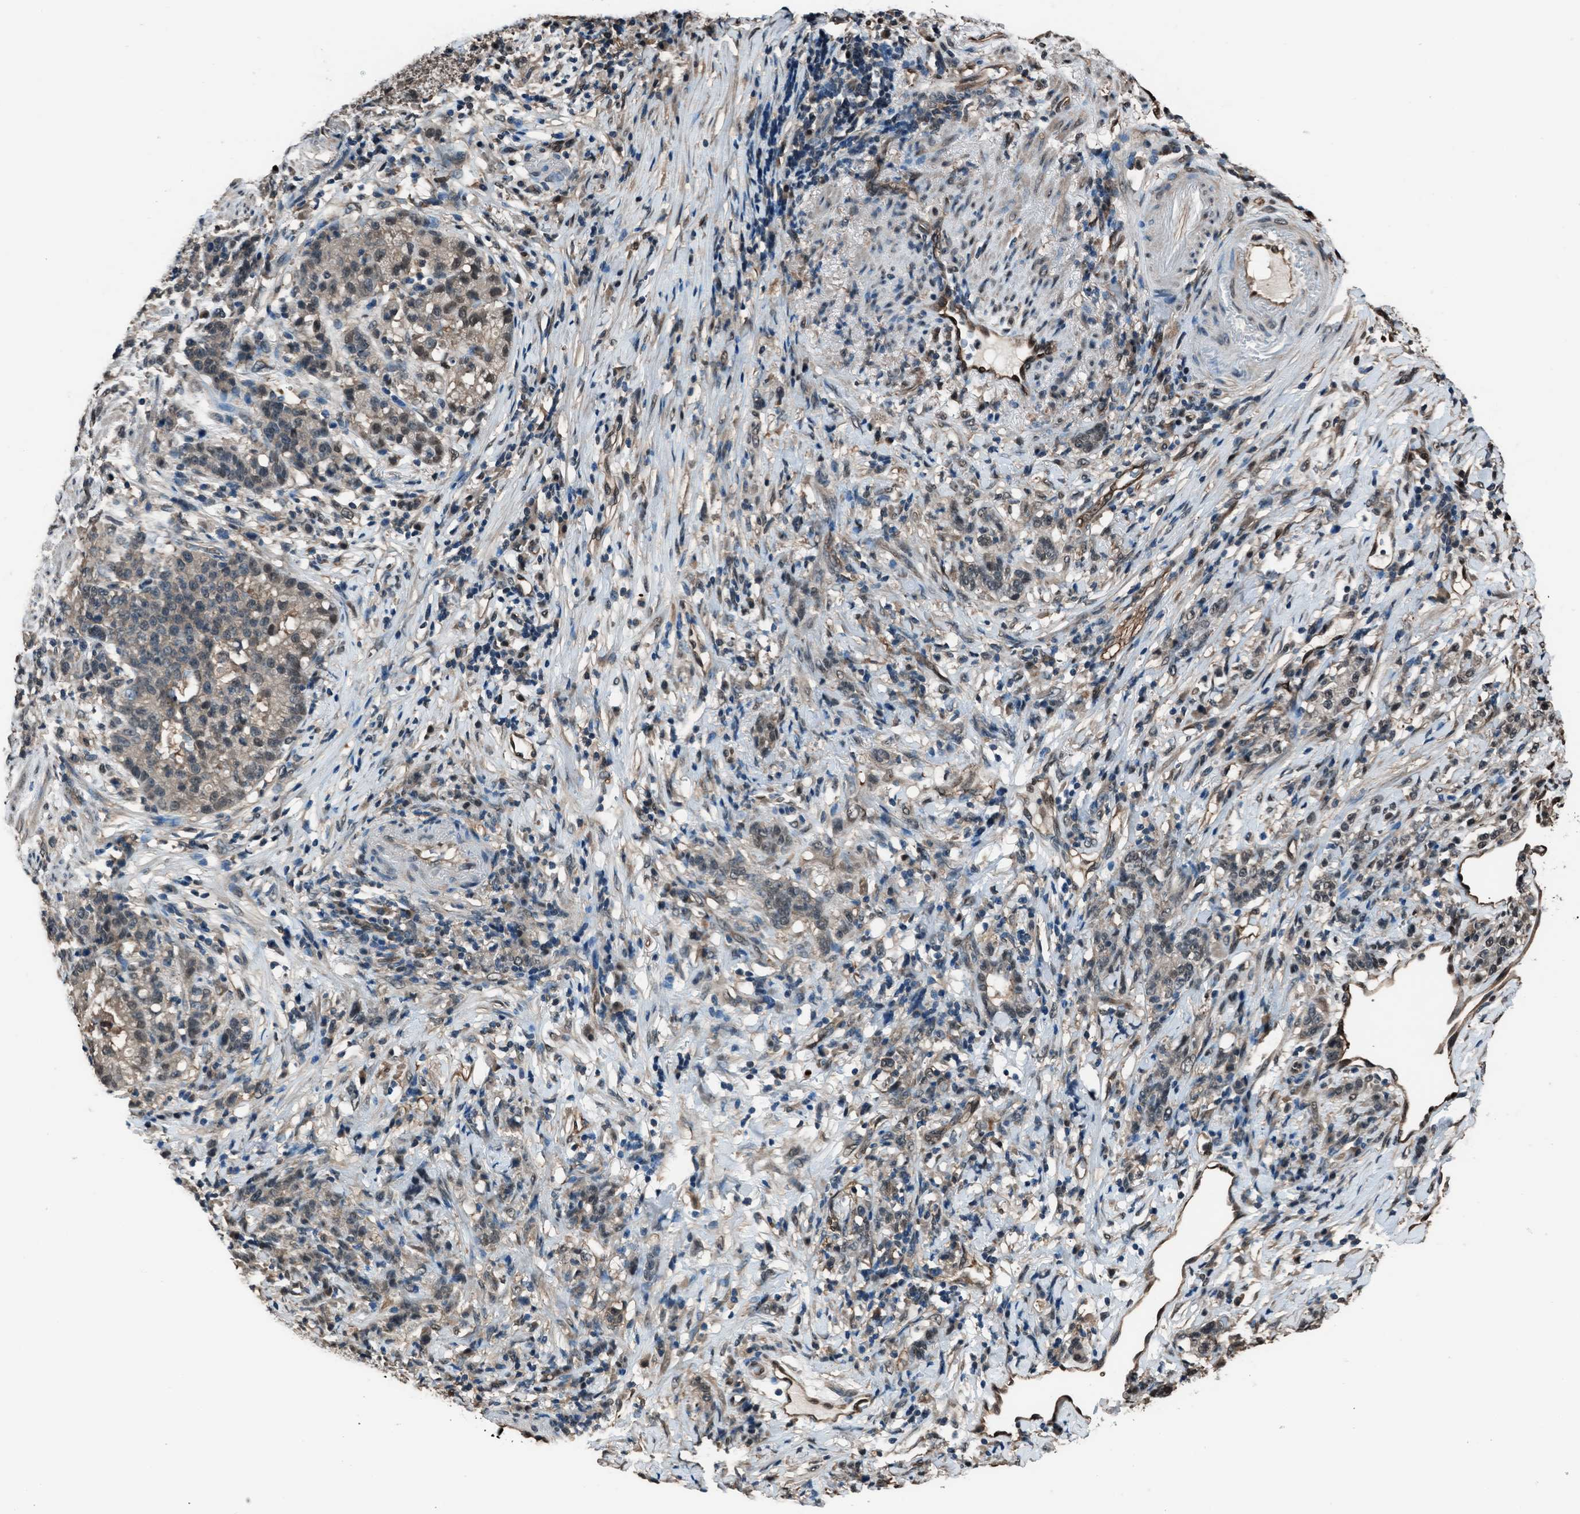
{"staining": {"intensity": "moderate", "quantity": "<25%", "location": "cytoplasmic/membranous,nuclear"}, "tissue": "stomach cancer", "cell_type": "Tumor cells", "image_type": "cancer", "snomed": [{"axis": "morphology", "description": "Adenocarcinoma, NOS"}, {"axis": "topography", "description": "Stomach, lower"}], "caption": "IHC micrograph of neoplastic tissue: stomach cancer (adenocarcinoma) stained using IHC exhibits low levels of moderate protein expression localized specifically in the cytoplasmic/membranous and nuclear of tumor cells, appearing as a cytoplasmic/membranous and nuclear brown color.", "gene": "YWHAG", "patient": {"sex": "male", "age": 88}}